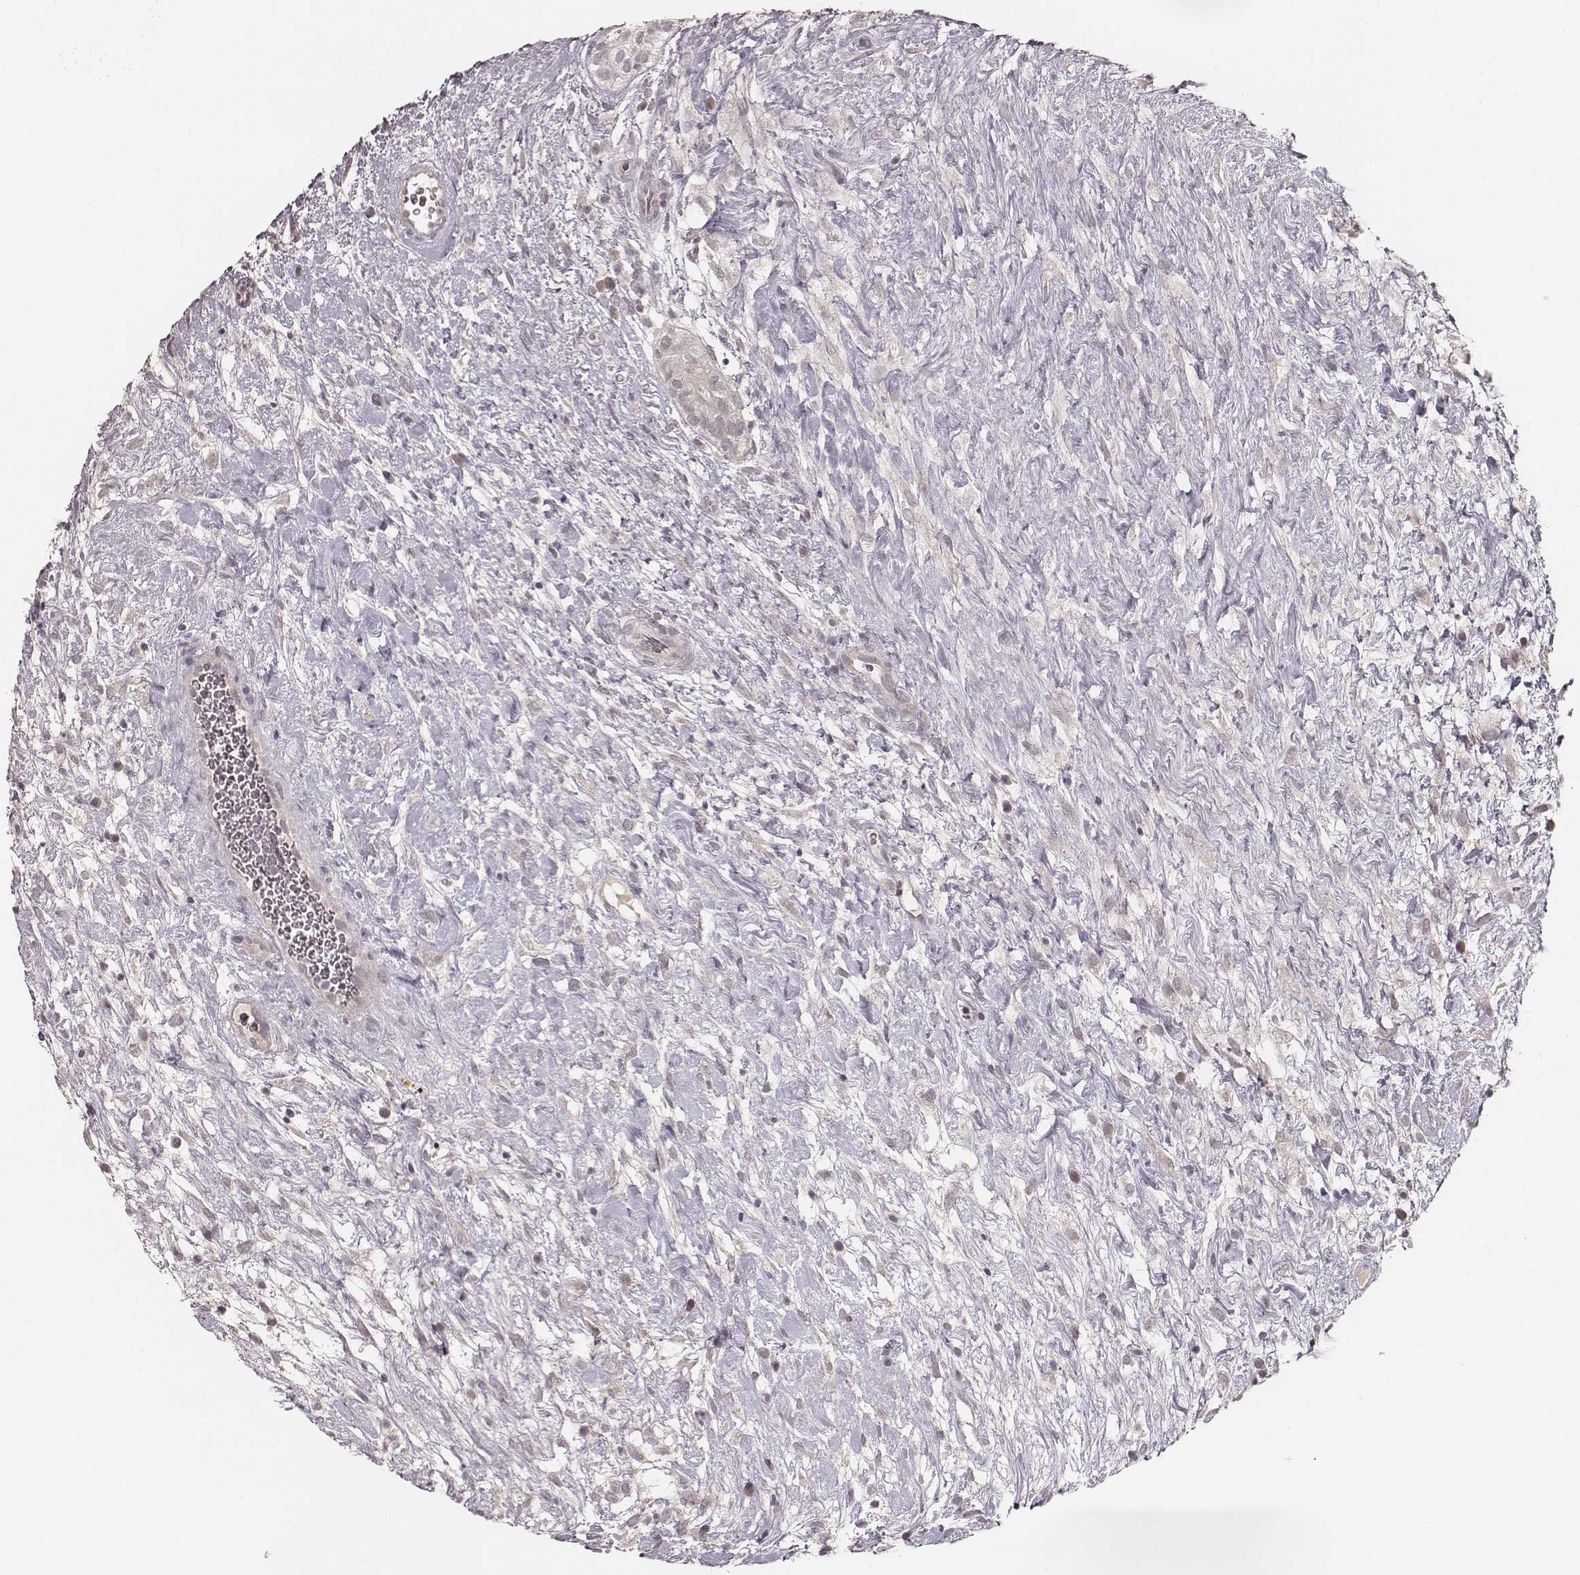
{"staining": {"intensity": "negative", "quantity": "none", "location": "none"}, "tissue": "testis cancer", "cell_type": "Tumor cells", "image_type": "cancer", "snomed": [{"axis": "morphology", "description": "Normal tissue, NOS"}, {"axis": "morphology", "description": "Carcinoma, Embryonal, NOS"}, {"axis": "topography", "description": "Testis"}], "caption": "Immunohistochemistry (IHC) photomicrograph of neoplastic tissue: human testis cancer (embryonal carcinoma) stained with DAB (3,3'-diaminobenzidine) demonstrates no significant protein expression in tumor cells.", "gene": "LY6K", "patient": {"sex": "male", "age": 32}}